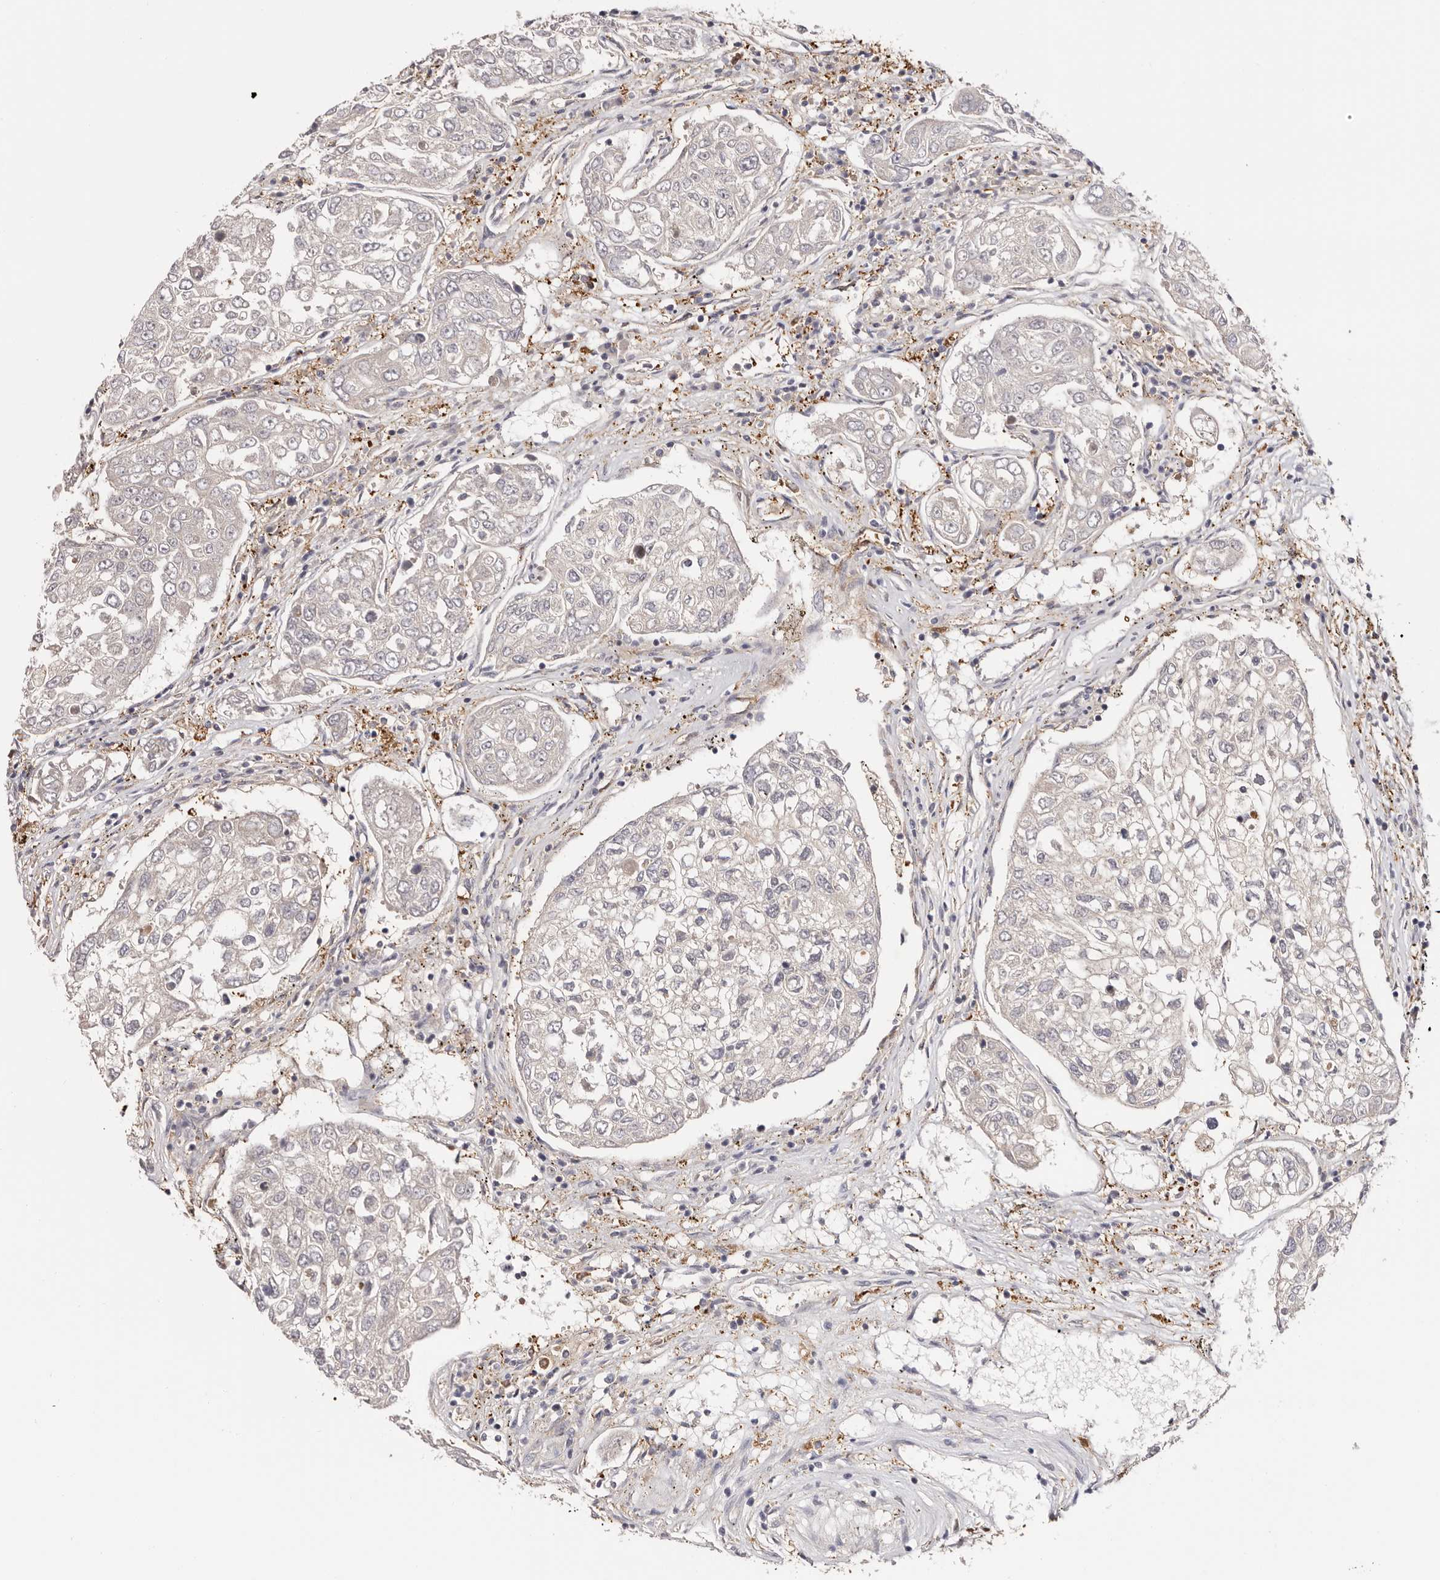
{"staining": {"intensity": "weak", "quantity": "<25%", "location": "cytoplasmic/membranous"}, "tissue": "urothelial cancer", "cell_type": "Tumor cells", "image_type": "cancer", "snomed": [{"axis": "morphology", "description": "Urothelial carcinoma, High grade"}, {"axis": "topography", "description": "Lymph node"}, {"axis": "topography", "description": "Urinary bladder"}], "caption": "The photomicrograph reveals no staining of tumor cells in urothelial cancer.", "gene": "LAP3", "patient": {"sex": "male", "age": 51}}